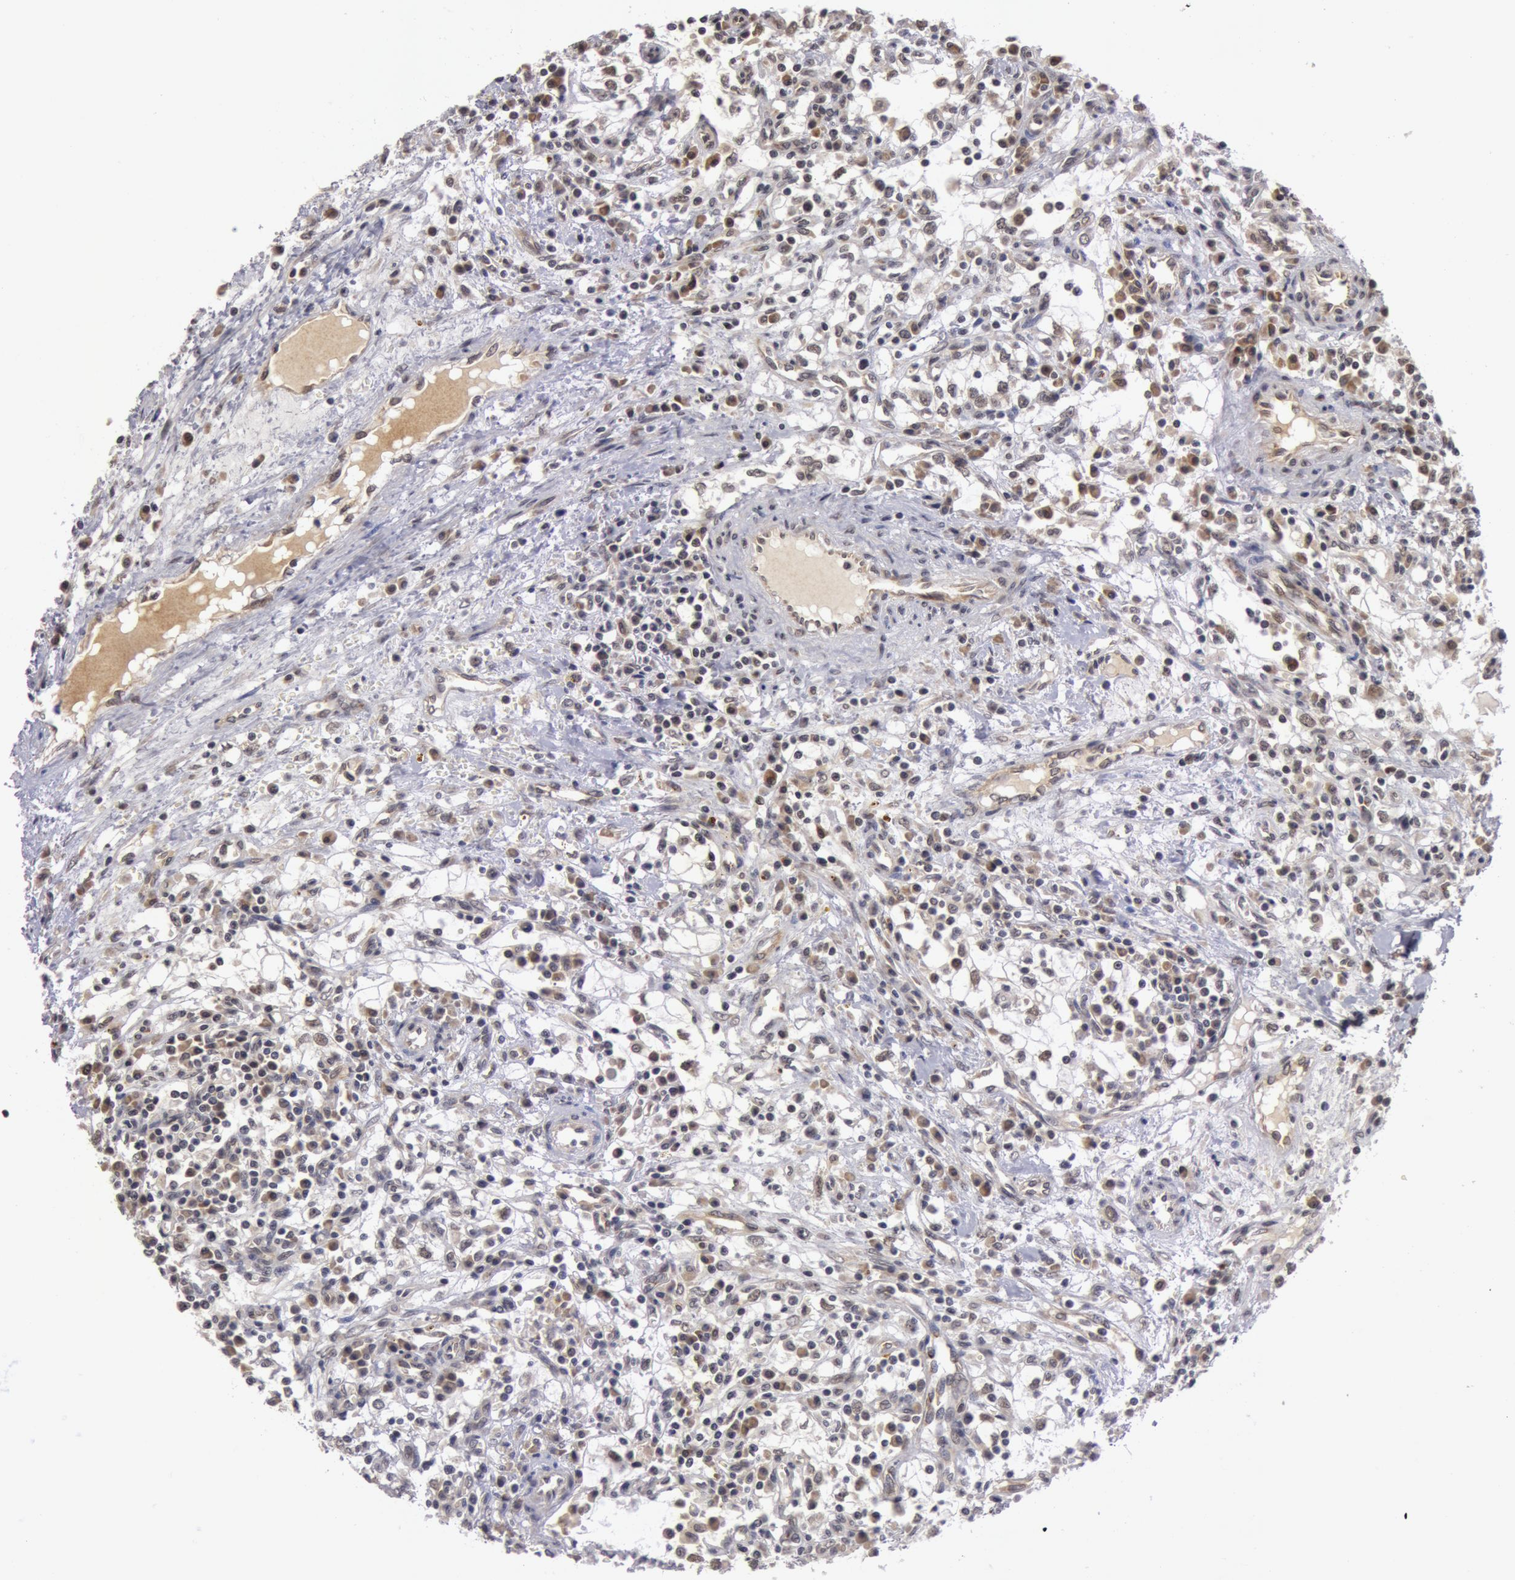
{"staining": {"intensity": "negative", "quantity": "none", "location": "none"}, "tissue": "renal cancer", "cell_type": "Tumor cells", "image_type": "cancer", "snomed": [{"axis": "morphology", "description": "Adenocarcinoma, NOS"}, {"axis": "topography", "description": "Kidney"}], "caption": "Immunohistochemistry (IHC) image of neoplastic tissue: renal cancer (adenocarcinoma) stained with DAB (3,3'-diaminobenzidine) displays no significant protein staining in tumor cells.", "gene": "SYTL4", "patient": {"sex": "male", "age": 82}}